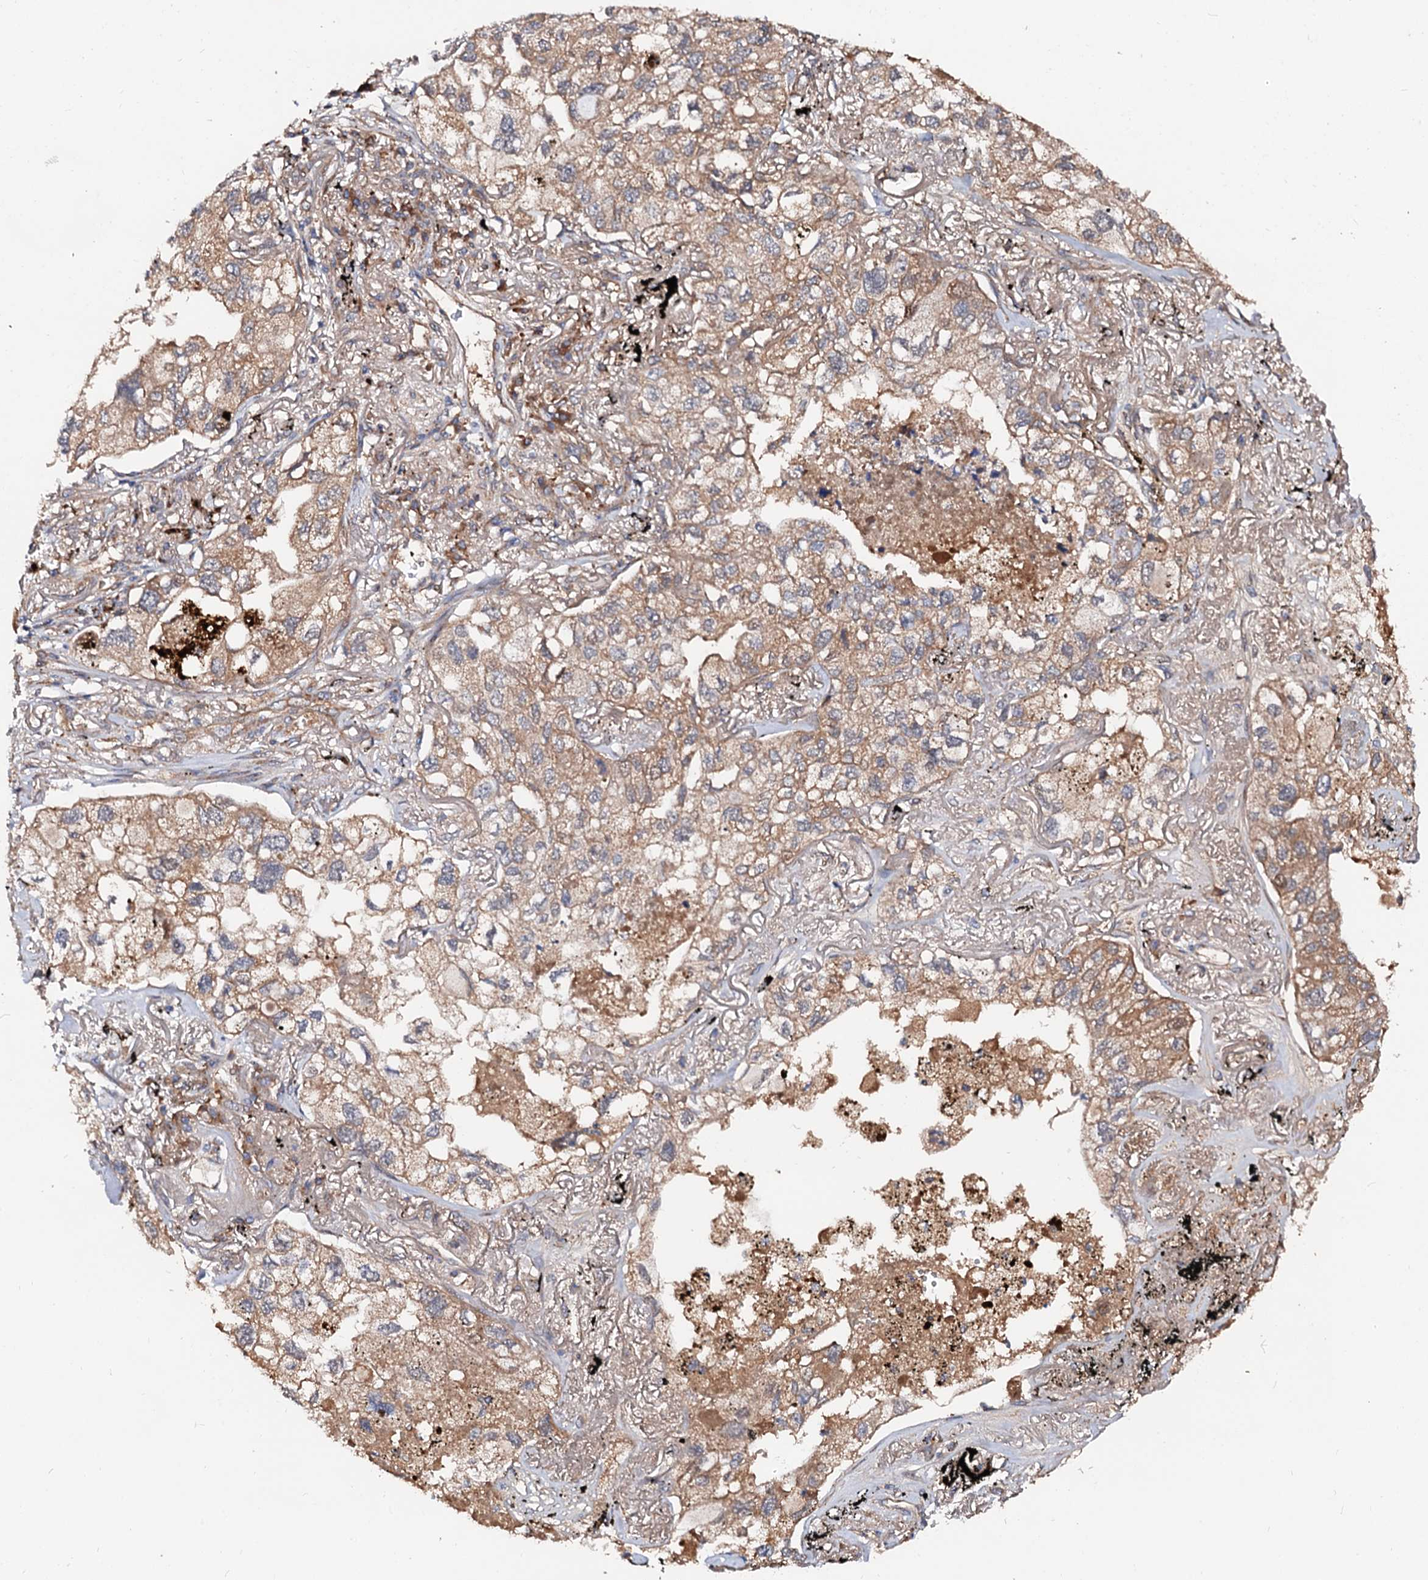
{"staining": {"intensity": "moderate", "quantity": ">75%", "location": "cytoplasmic/membranous"}, "tissue": "lung cancer", "cell_type": "Tumor cells", "image_type": "cancer", "snomed": [{"axis": "morphology", "description": "Adenocarcinoma, NOS"}, {"axis": "topography", "description": "Lung"}], "caption": "Immunohistochemical staining of human lung cancer (adenocarcinoma) displays medium levels of moderate cytoplasmic/membranous protein positivity in about >75% of tumor cells. (brown staining indicates protein expression, while blue staining denotes nuclei).", "gene": "EXTL1", "patient": {"sex": "male", "age": 65}}